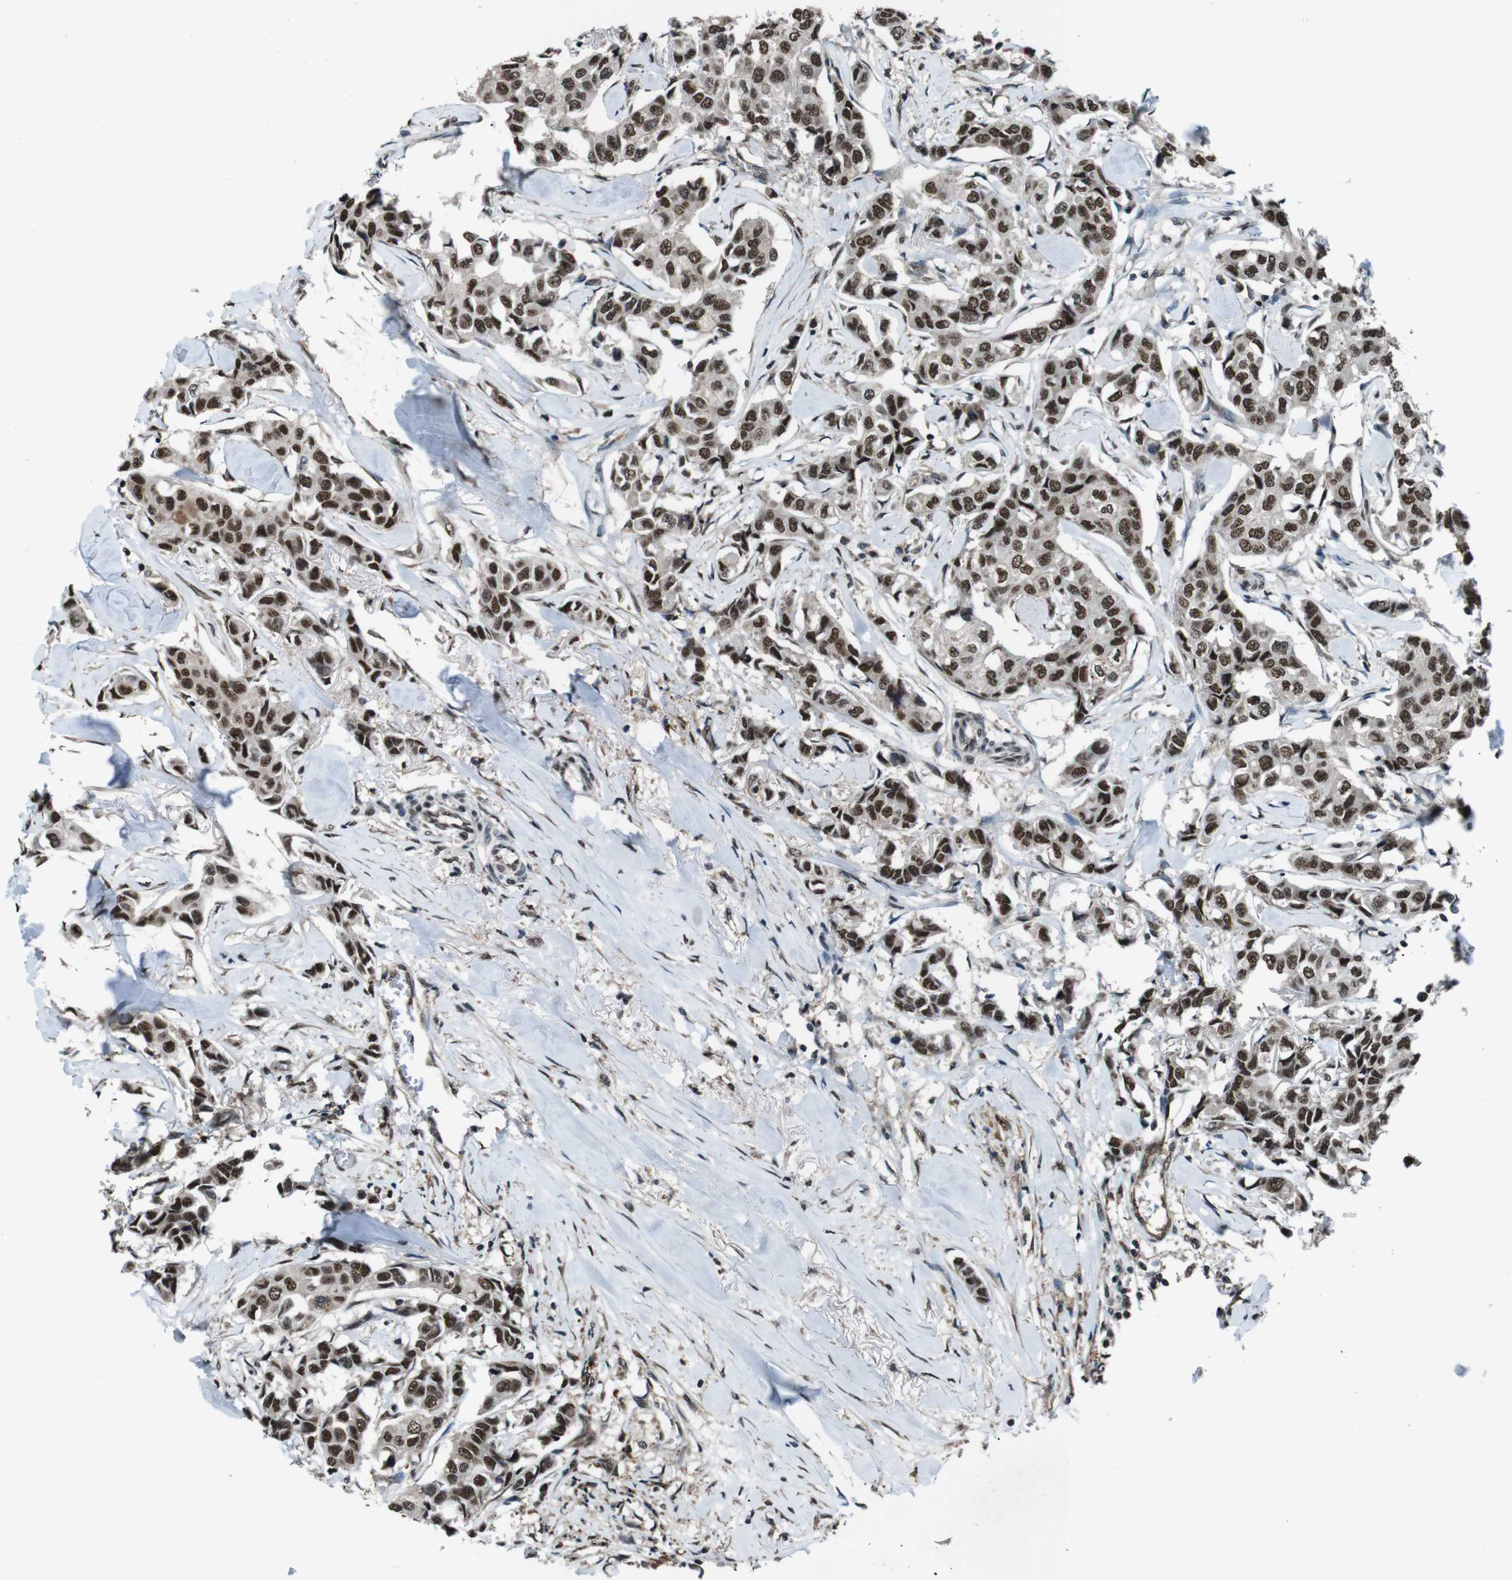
{"staining": {"intensity": "strong", "quantity": ">75%", "location": "nuclear"}, "tissue": "breast cancer", "cell_type": "Tumor cells", "image_type": "cancer", "snomed": [{"axis": "morphology", "description": "Duct carcinoma"}, {"axis": "topography", "description": "Breast"}], "caption": "Approximately >75% of tumor cells in human invasive ductal carcinoma (breast) exhibit strong nuclear protein staining as visualized by brown immunohistochemical staining.", "gene": "NR4A2", "patient": {"sex": "female", "age": 80}}